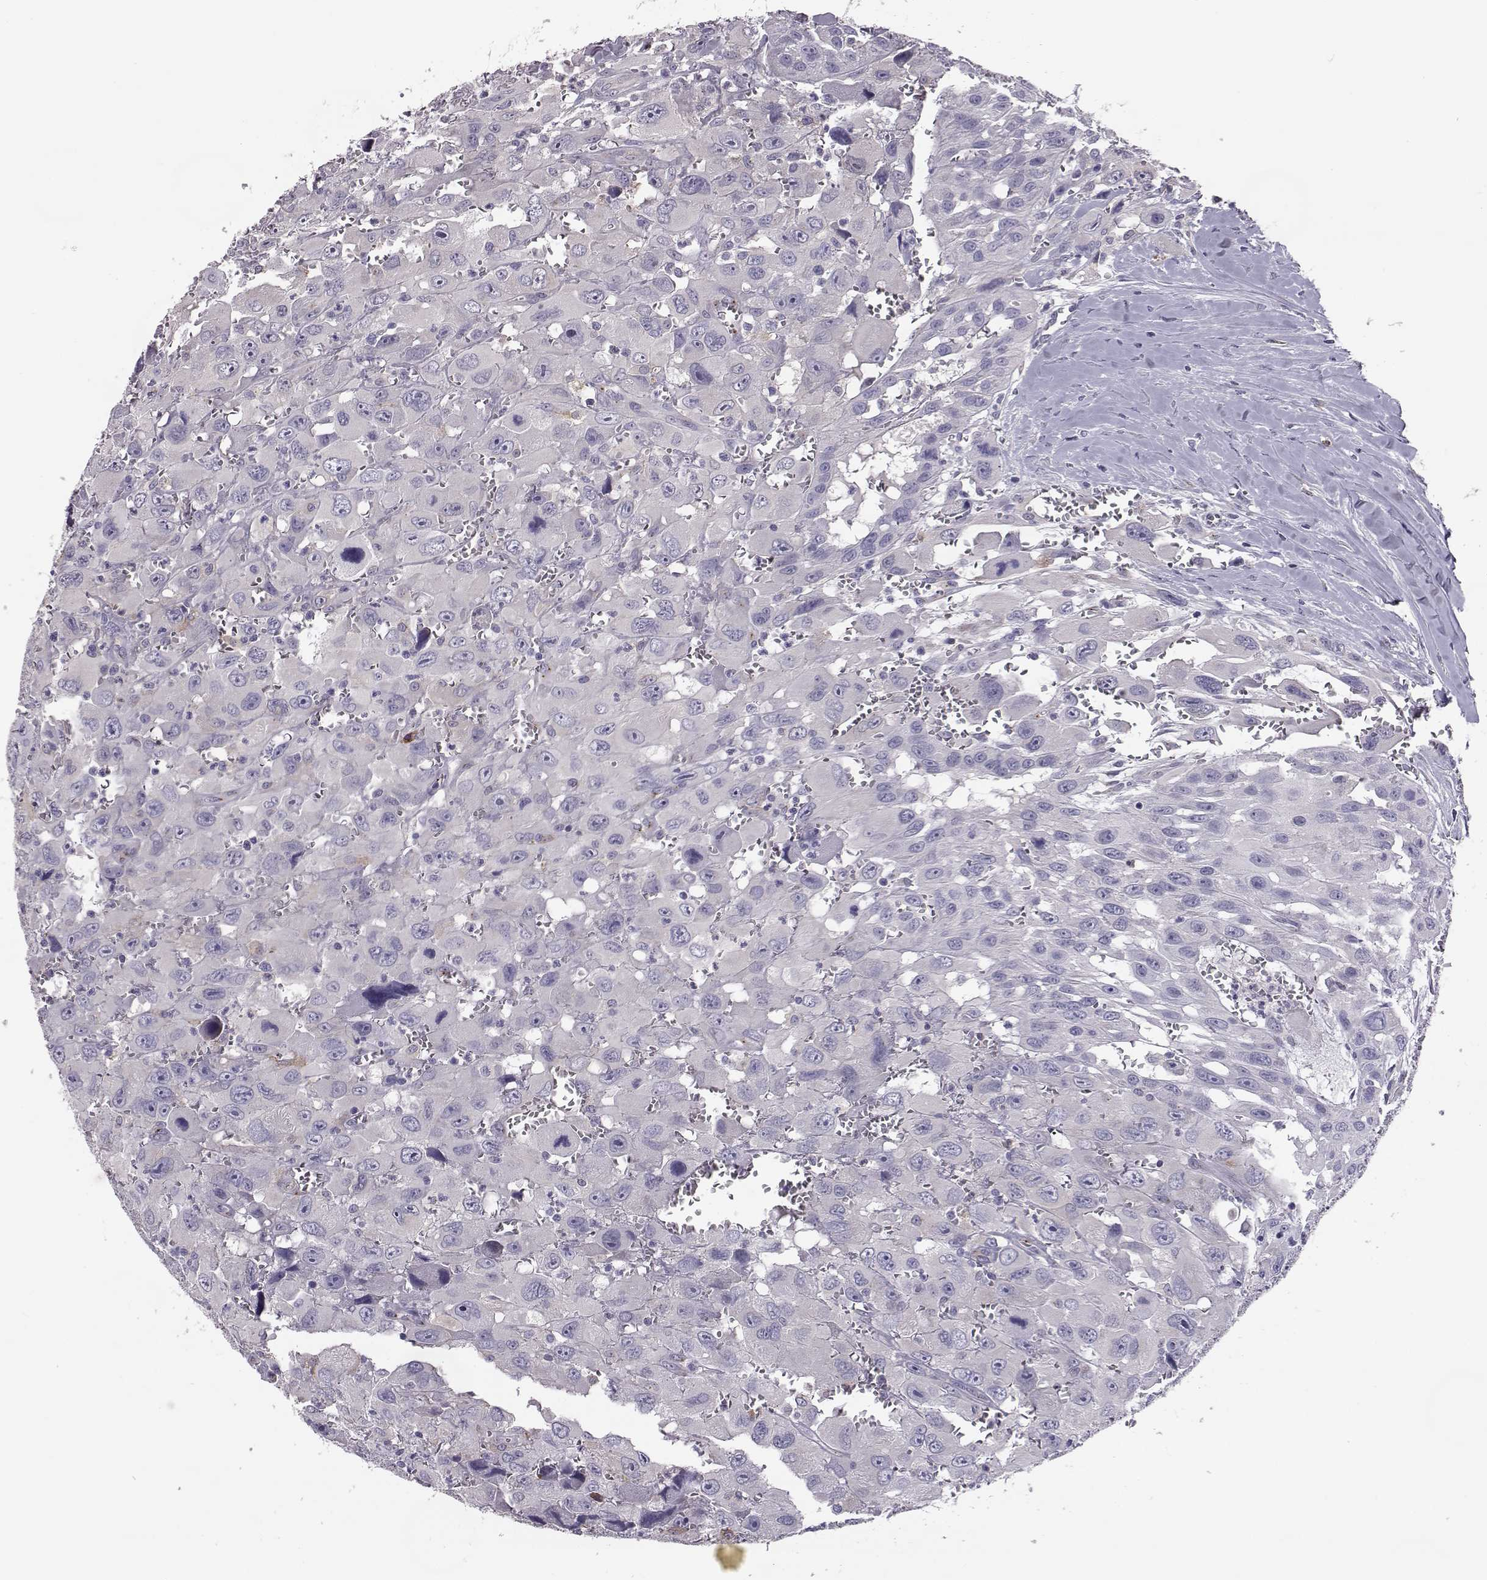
{"staining": {"intensity": "negative", "quantity": "none", "location": "none"}, "tissue": "head and neck cancer", "cell_type": "Tumor cells", "image_type": "cancer", "snomed": [{"axis": "morphology", "description": "Squamous cell carcinoma, NOS"}, {"axis": "morphology", "description": "Squamous cell carcinoma, metastatic, NOS"}, {"axis": "topography", "description": "Oral tissue"}, {"axis": "topography", "description": "Head-Neck"}], "caption": "The image demonstrates no significant expression in tumor cells of head and neck metastatic squamous cell carcinoma.", "gene": "ADGRG5", "patient": {"sex": "female", "age": 85}}